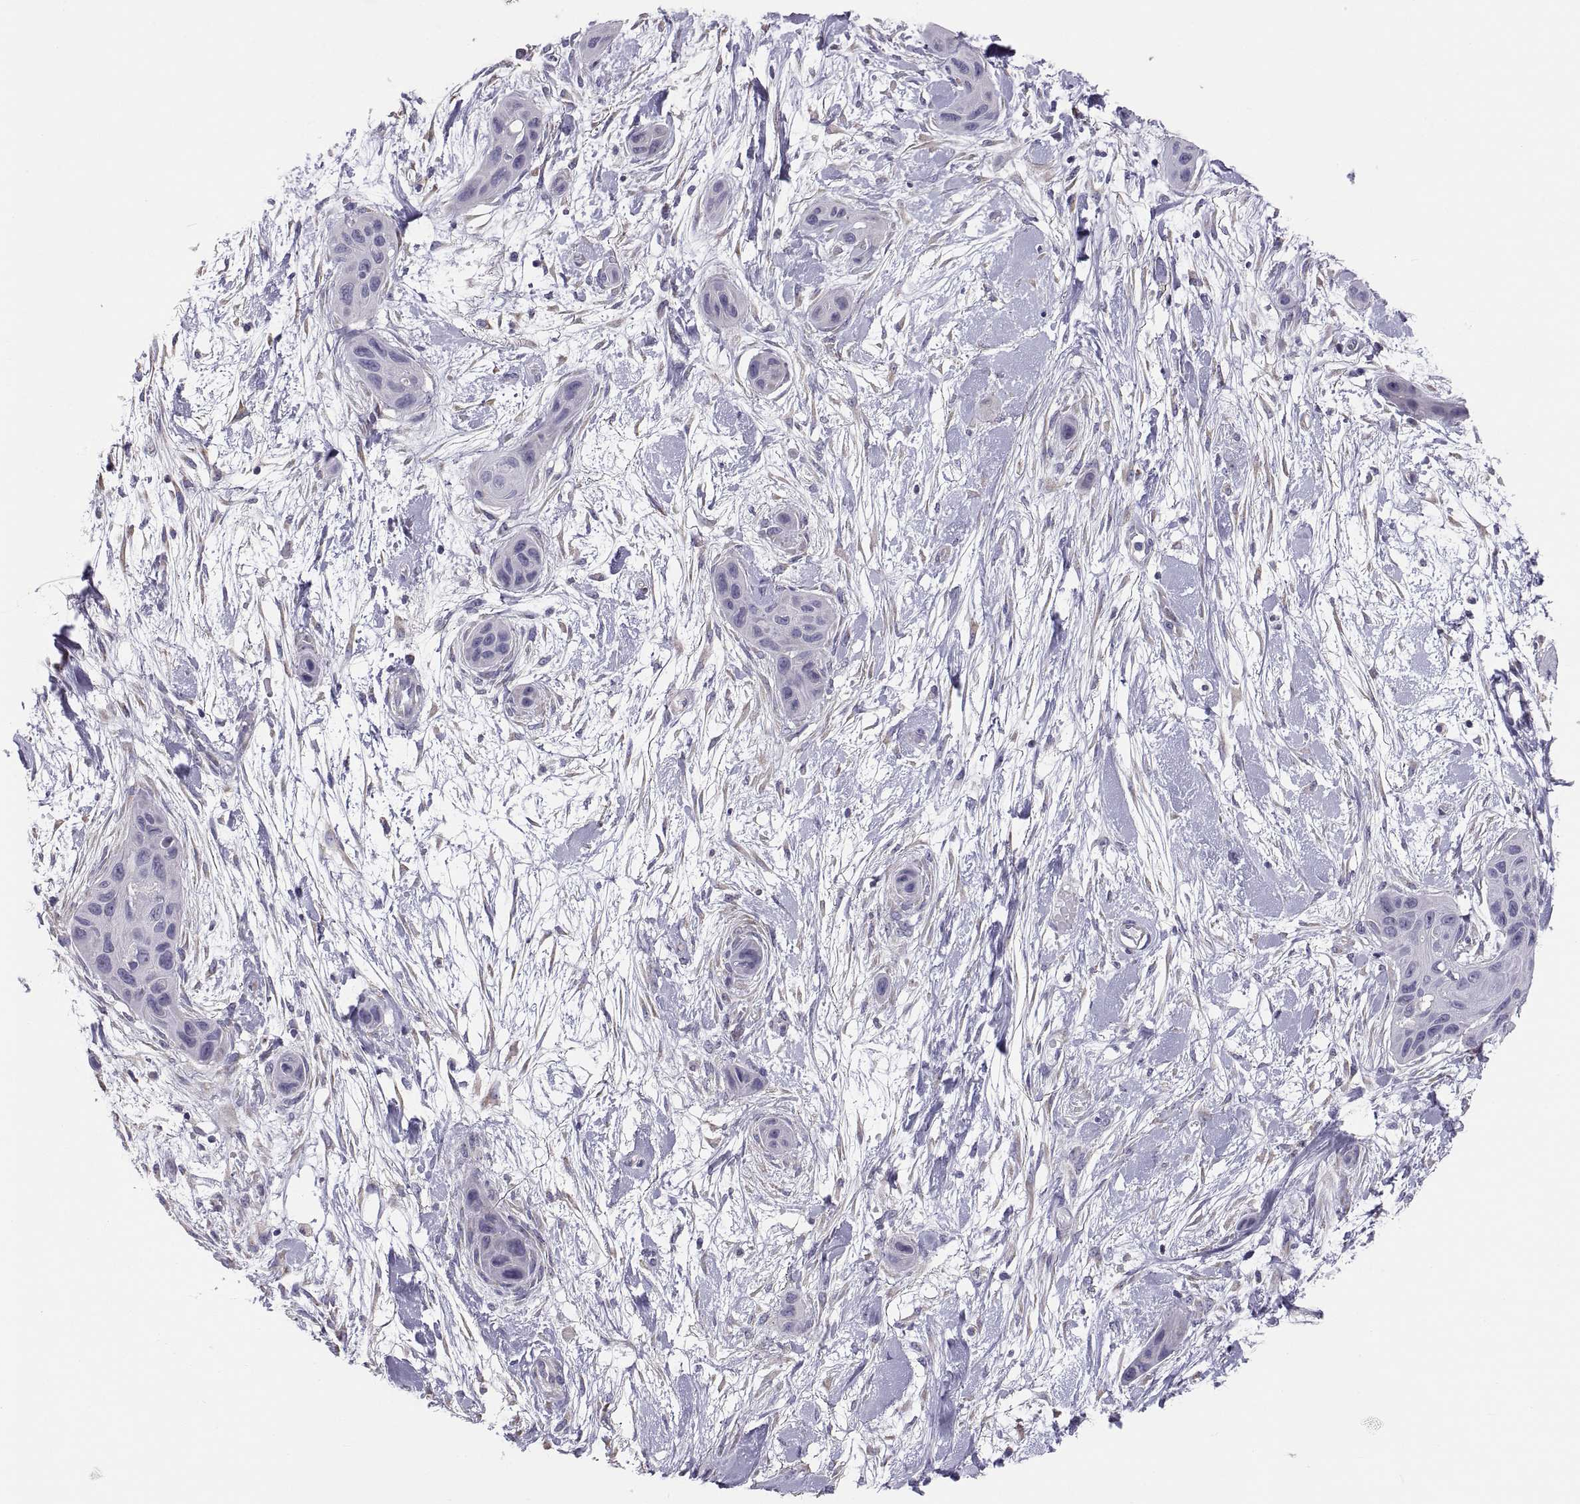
{"staining": {"intensity": "negative", "quantity": "none", "location": "none"}, "tissue": "skin cancer", "cell_type": "Tumor cells", "image_type": "cancer", "snomed": [{"axis": "morphology", "description": "Squamous cell carcinoma, NOS"}, {"axis": "topography", "description": "Skin"}], "caption": "The photomicrograph displays no staining of tumor cells in skin cancer.", "gene": "TNNC1", "patient": {"sex": "male", "age": 79}}